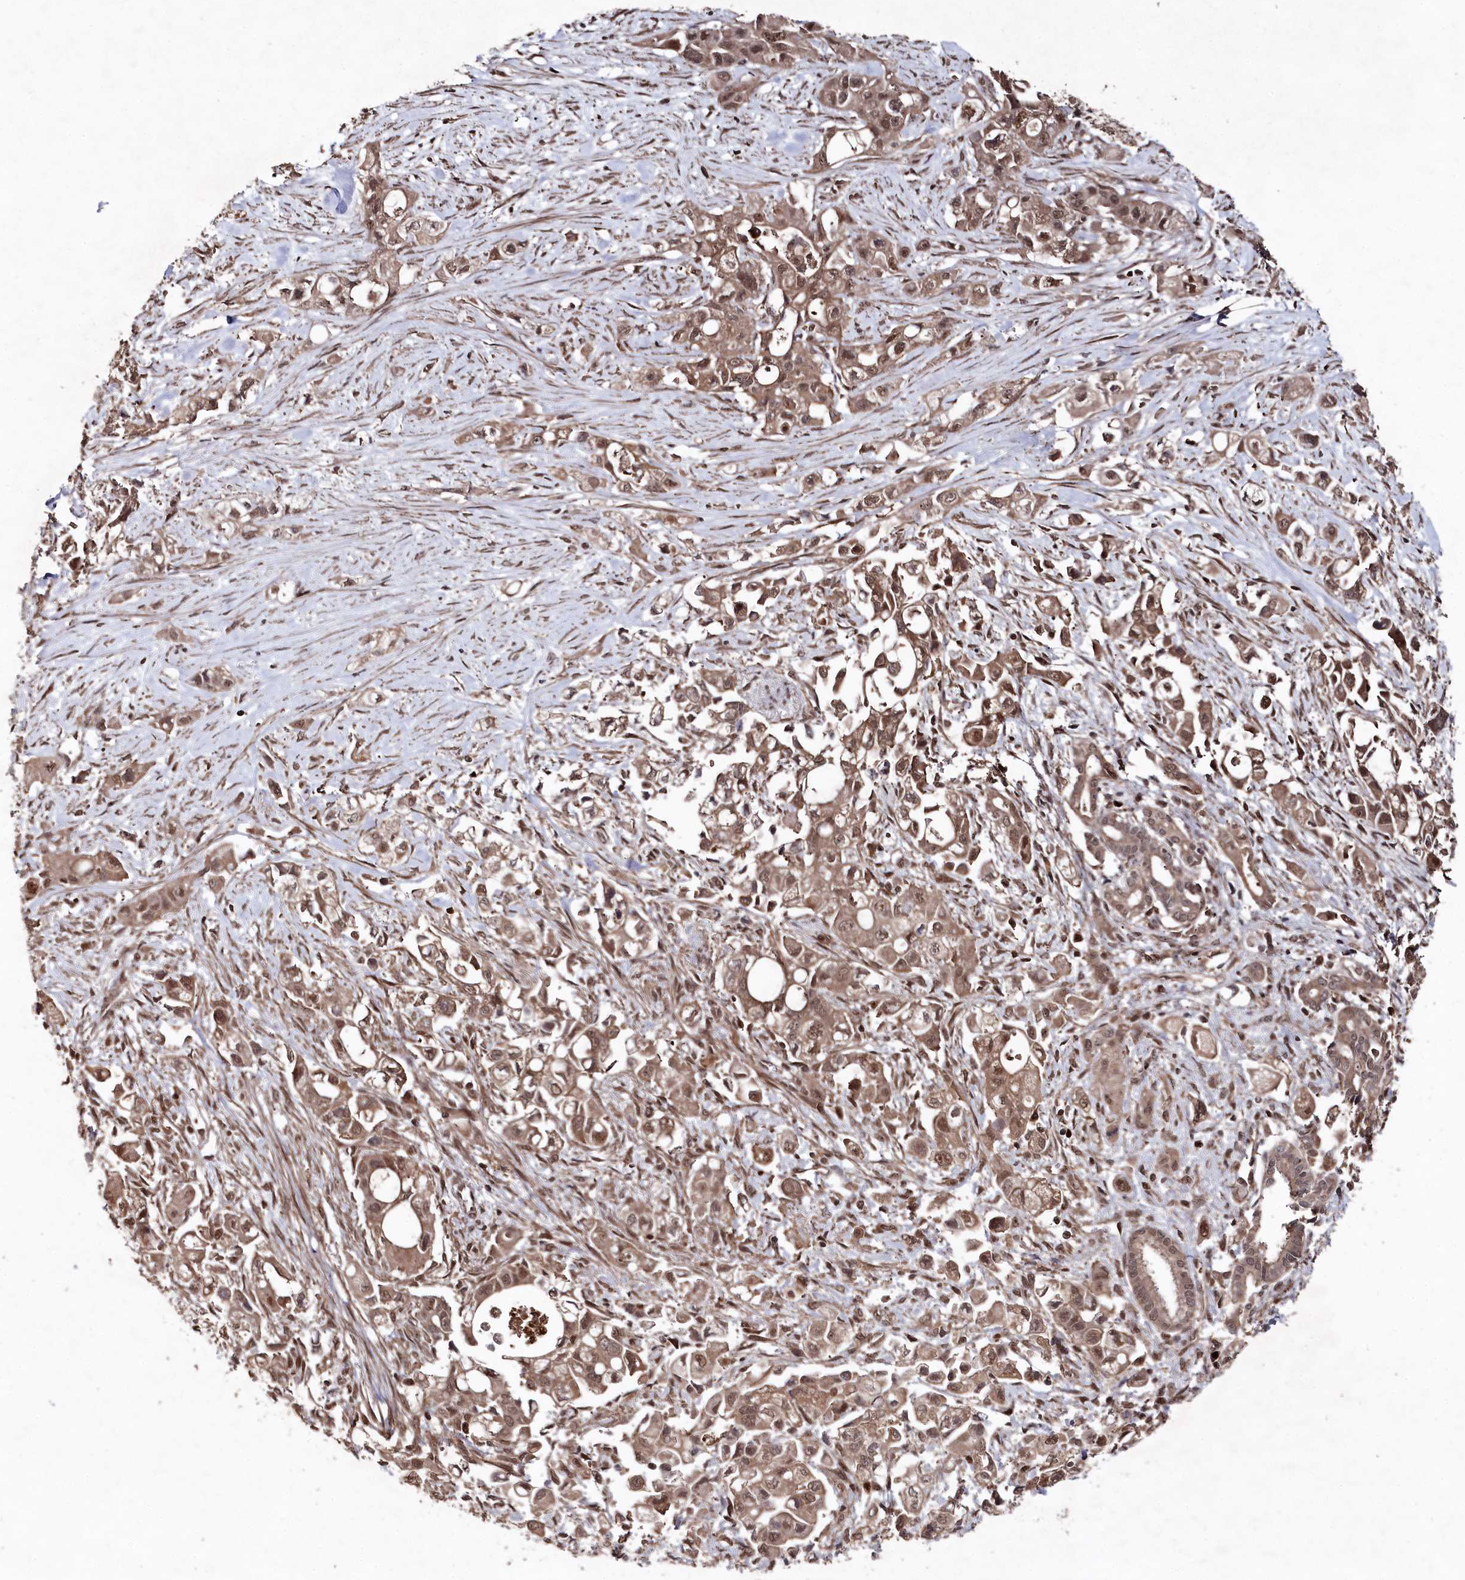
{"staining": {"intensity": "moderate", "quantity": ">75%", "location": "nuclear"}, "tissue": "pancreatic cancer", "cell_type": "Tumor cells", "image_type": "cancer", "snomed": [{"axis": "morphology", "description": "Adenocarcinoma, NOS"}, {"axis": "topography", "description": "Pancreas"}], "caption": "Protein expression analysis of pancreatic cancer (adenocarcinoma) shows moderate nuclear staining in about >75% of tumor cells.", "gene": "BORCS7", "patient": {"sex": "female", "age": 66}}